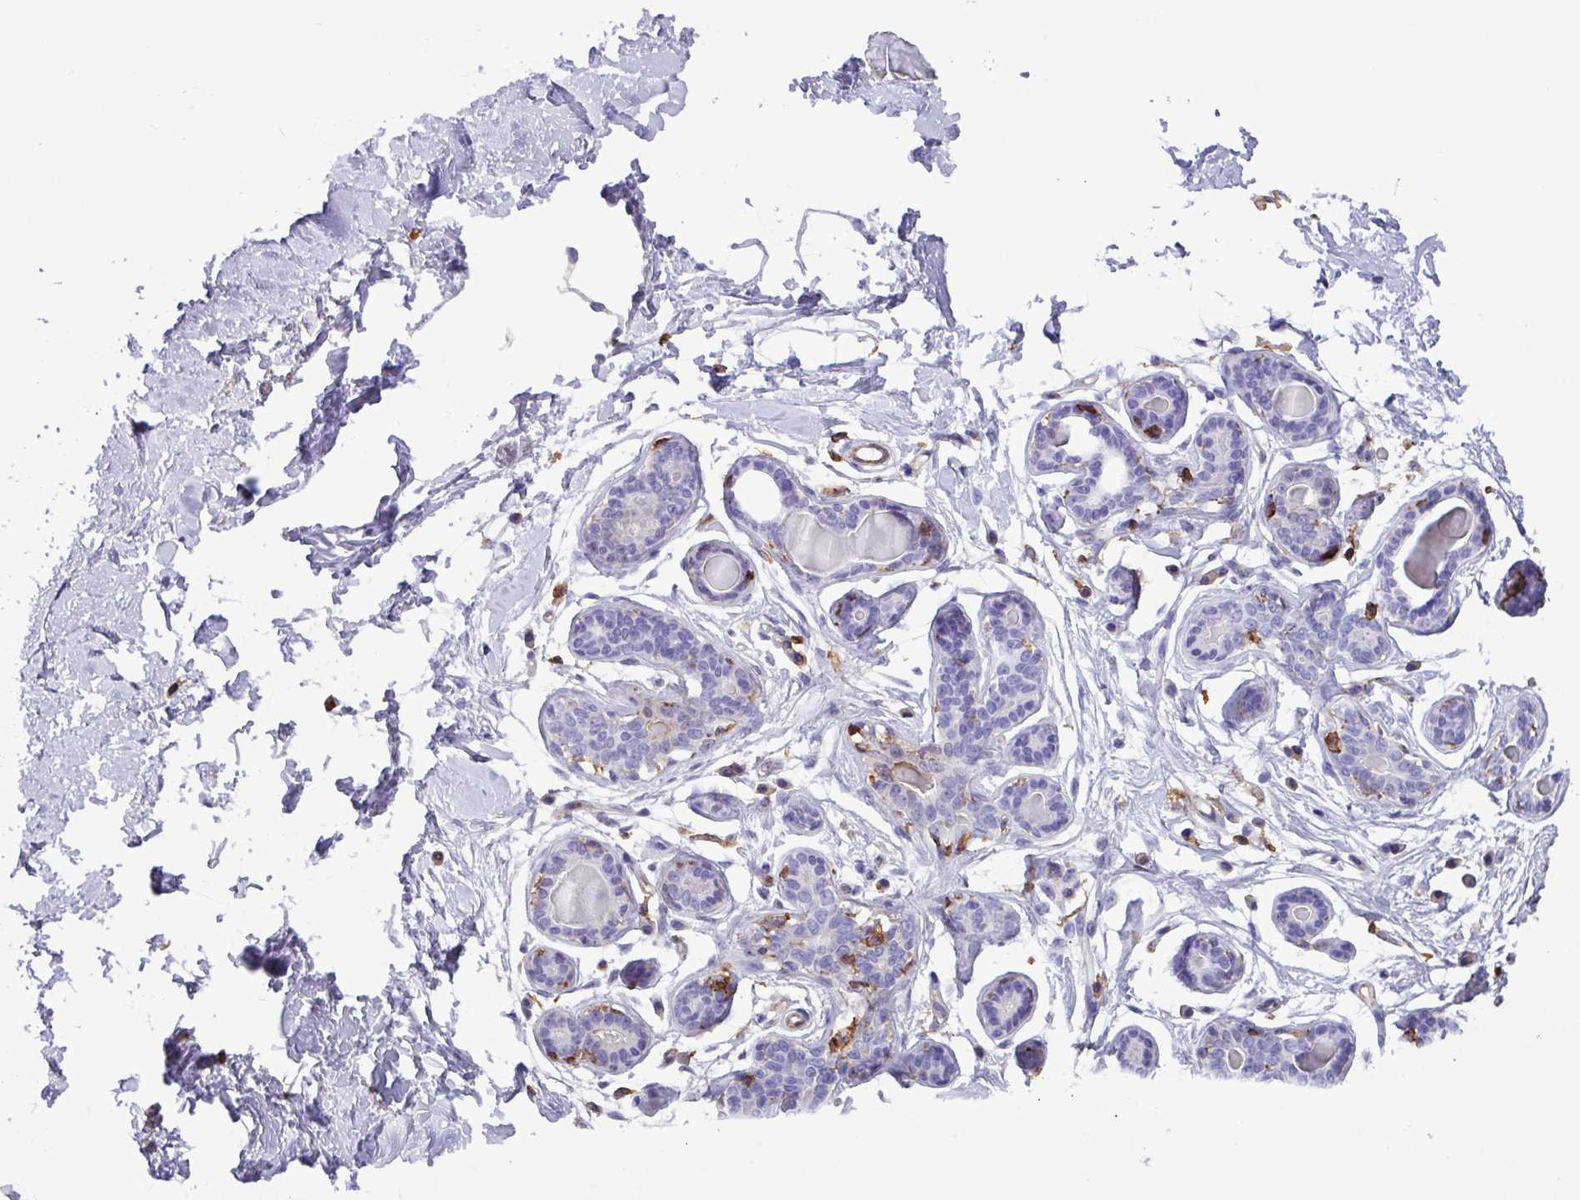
{"staining": {"intensity": "negative", "quantity": "none", "location": "none"}, "tissue": "breast", "cell_type": "Adipocytes", "image_type": "normal", "snomed": [{"axis": "morphology", "description": "Normal tissue, NOS"}, {"axis": "topography", "description": "Breast"}], "caption": "An immunohistochemistry (IHC) photomicrograph of unremarkable breast is shown. There is no staining in adipocytes of breast. The staining was performed using DAB to visualize the protein expression in brown, while the nuclei were stained in blue with hematoxylin (Magnification: 20x).", "gene": "PPP1R18", "patient": {"sex": "female", "age": 23}}